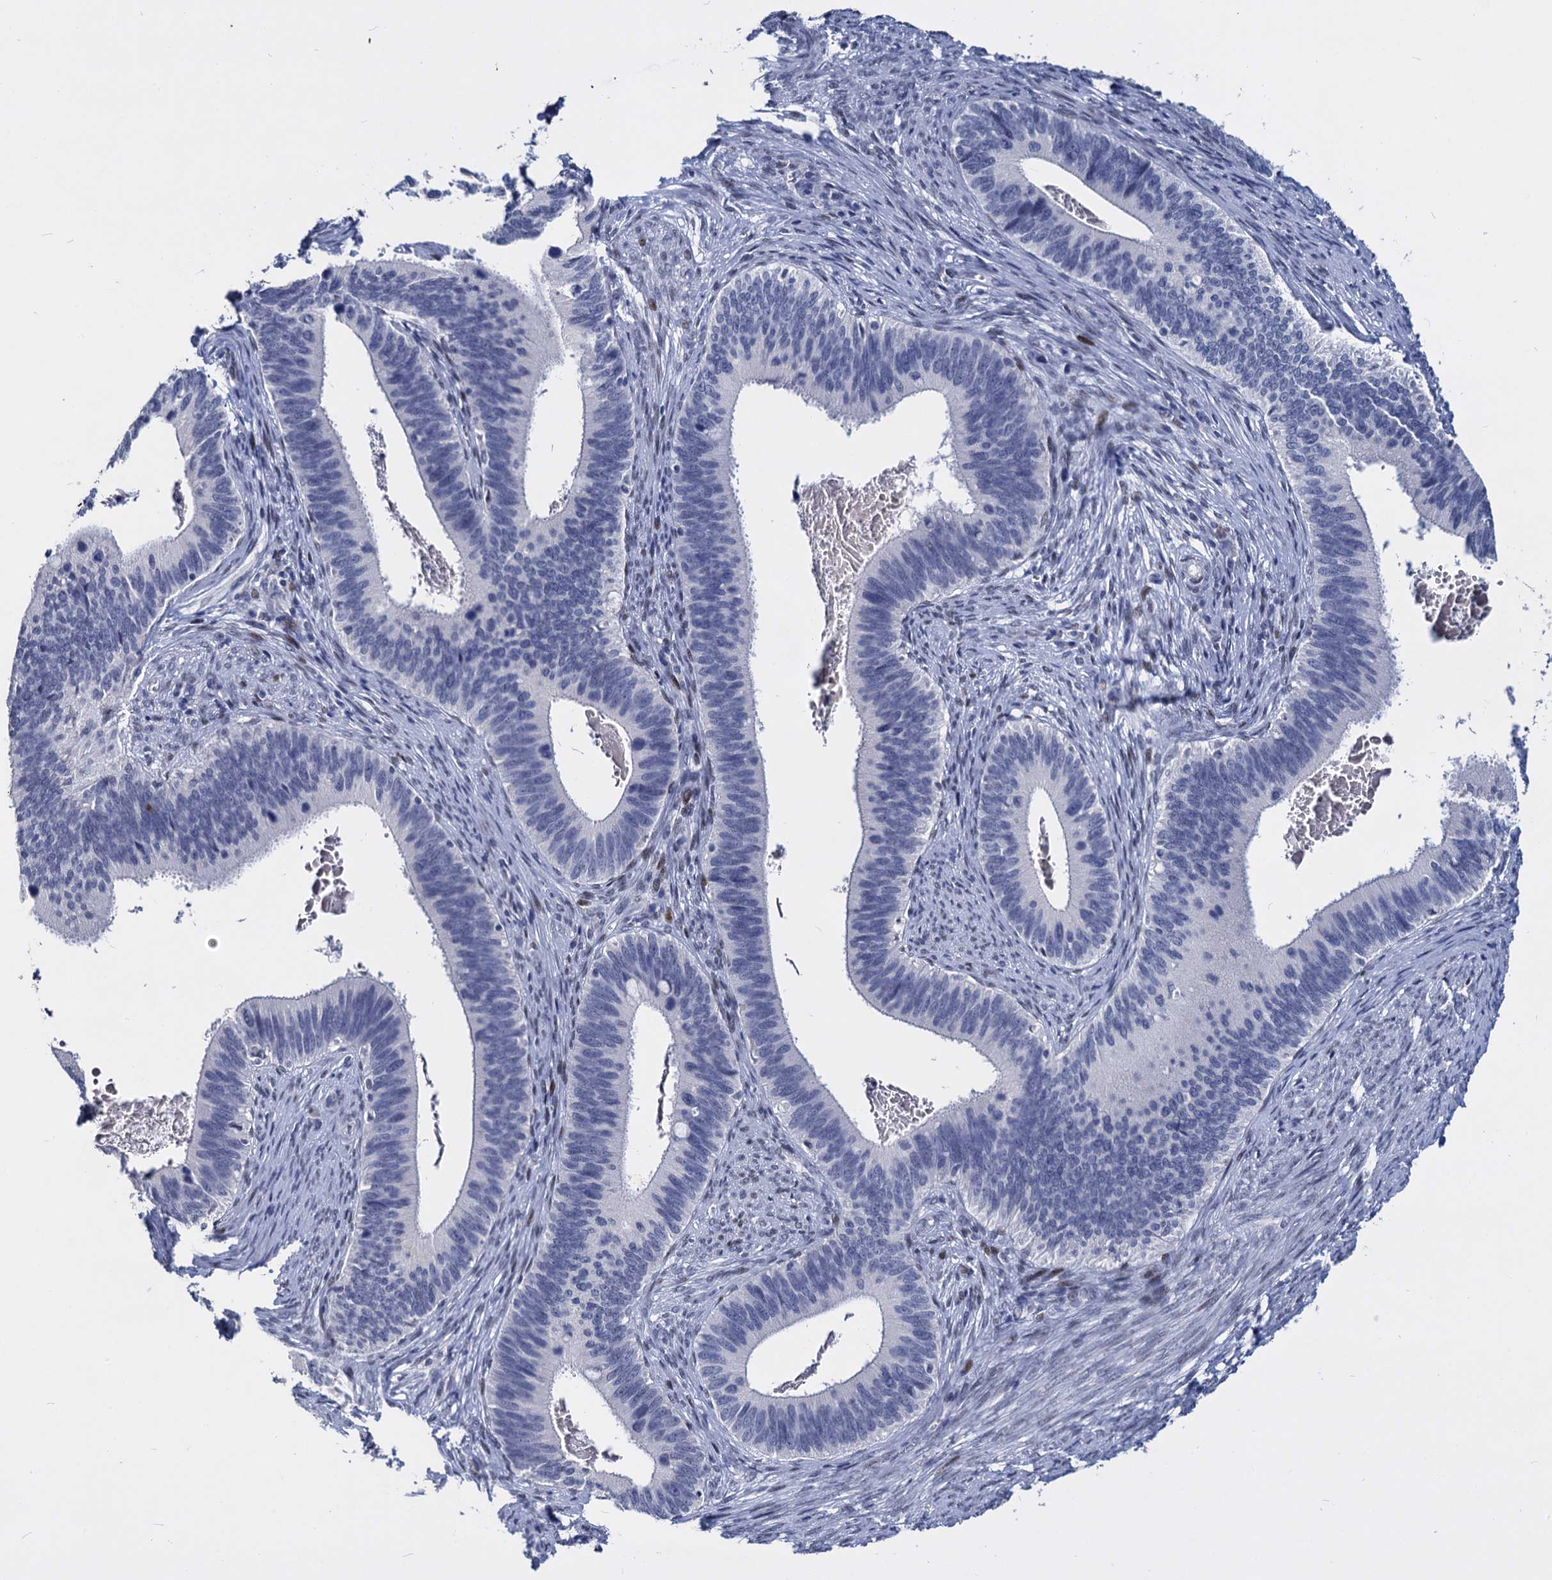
{"staining": {"intensity": "negative", "quantity": "none", "location": "none"}, "tissue": "cervical cancer", "cell_type": "Tumor cells", "image_type": "cancer", "snomed": [{"axis": "morphology", "description": "Adenocarcinoma, NOS"}, {"axis": "topography", "description": "Cervix"}], "caption": "Image shows no protein staining in tumor cells of adenocarcinoma (cervical) tissue.", "gene": "MAGEA4", "patient": {"sex": "female", "age": 42}}